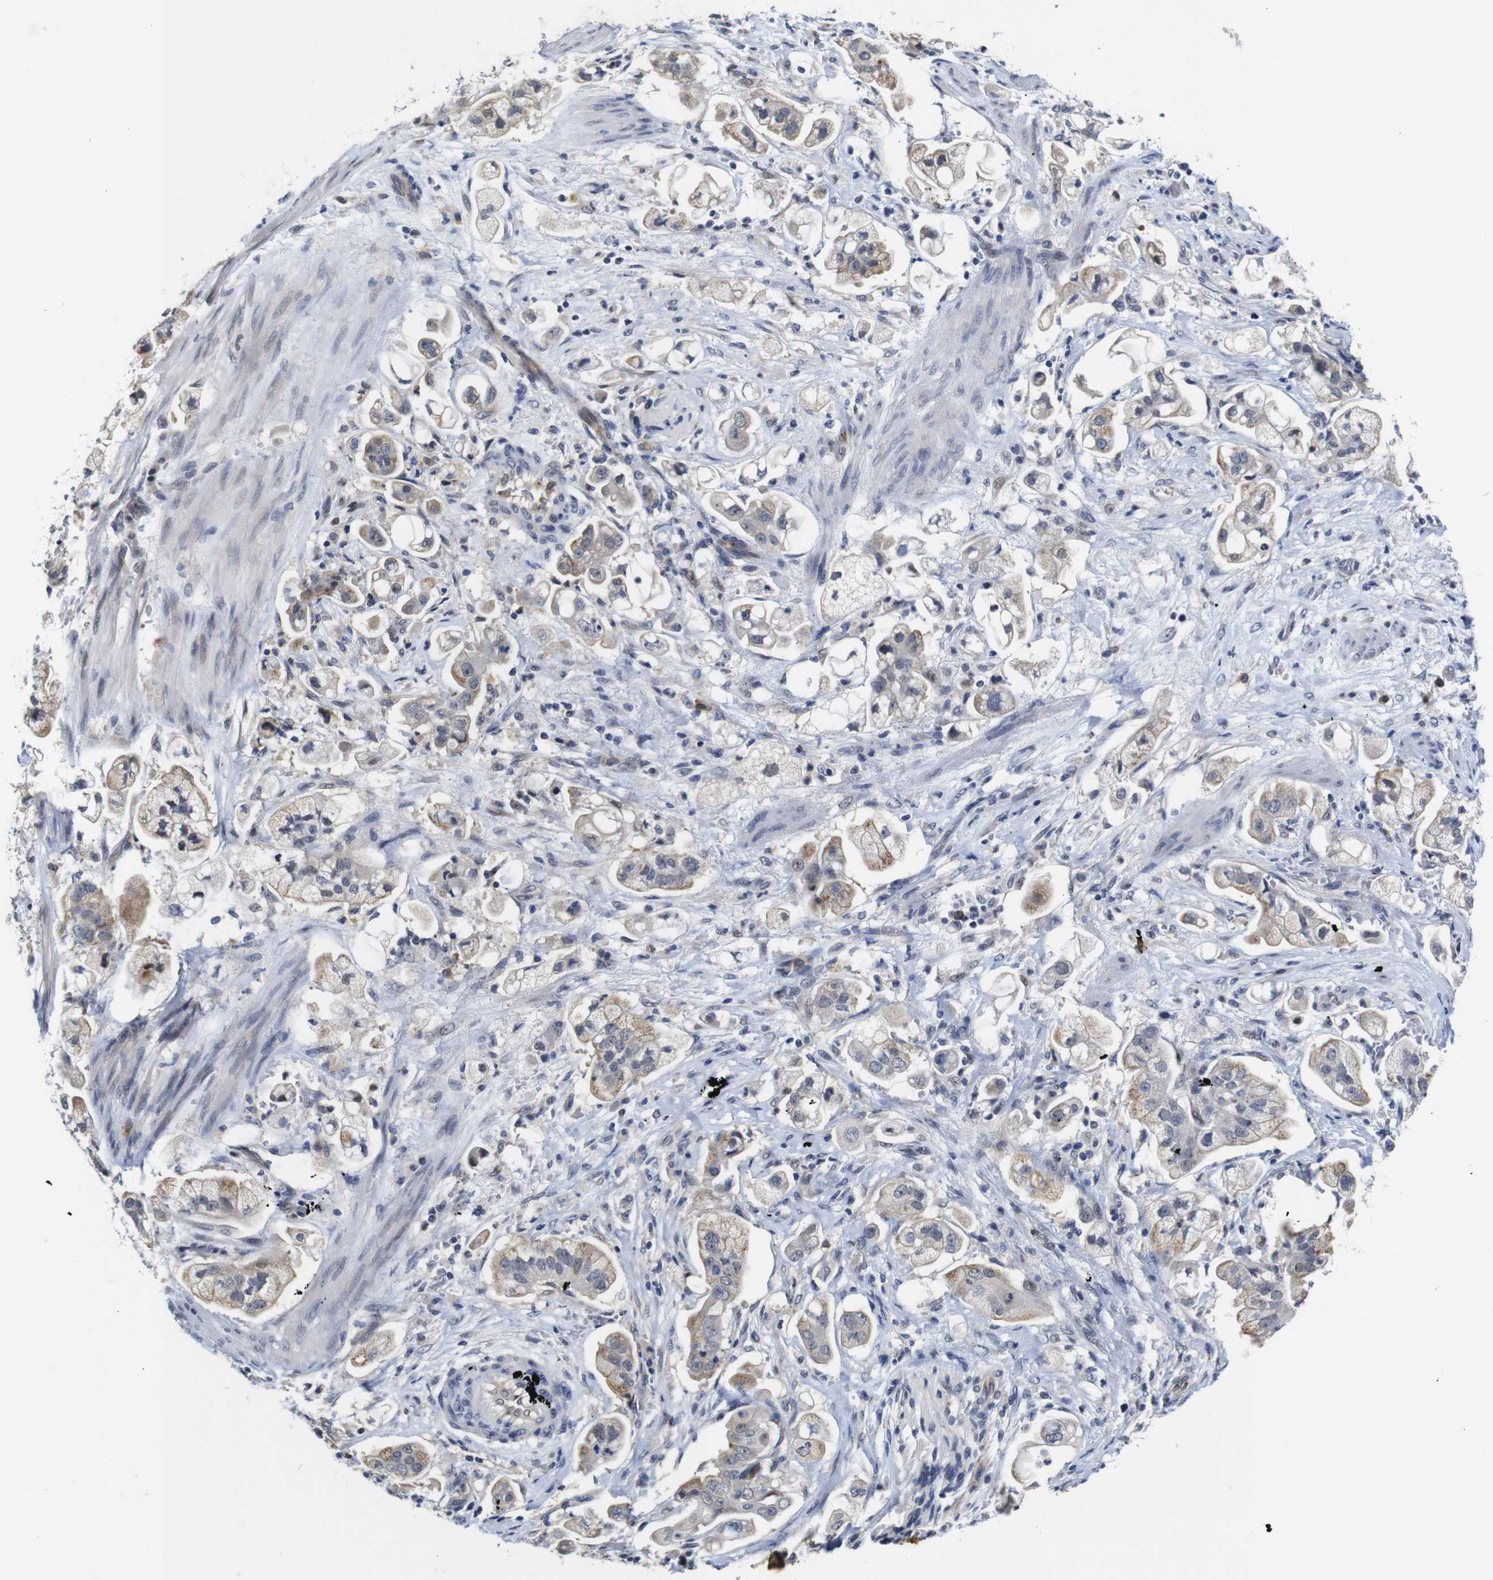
{"staining": {"intensity": "weak", "quantity": "25%-75%", "location": "cytoplasmic/membranous"}, "tissue": "stomach cancer", "cell_type": "Tumor cells", "image_type": "cancer", "snomed": [{"axis": "morphology", "description": "Adenocarcinoma, NOS"}, {"axis": "topography", "description": "Stomach"}], "caption": "Protein expression by immunohistochemistry (IHC) shows weak cytoplasmic/membranous positivity in about 25%-75% of tumor cells in stomach adenocarcinoma.", "gene": "FURIN", "patient": {"sex": "male", "age": 62}}